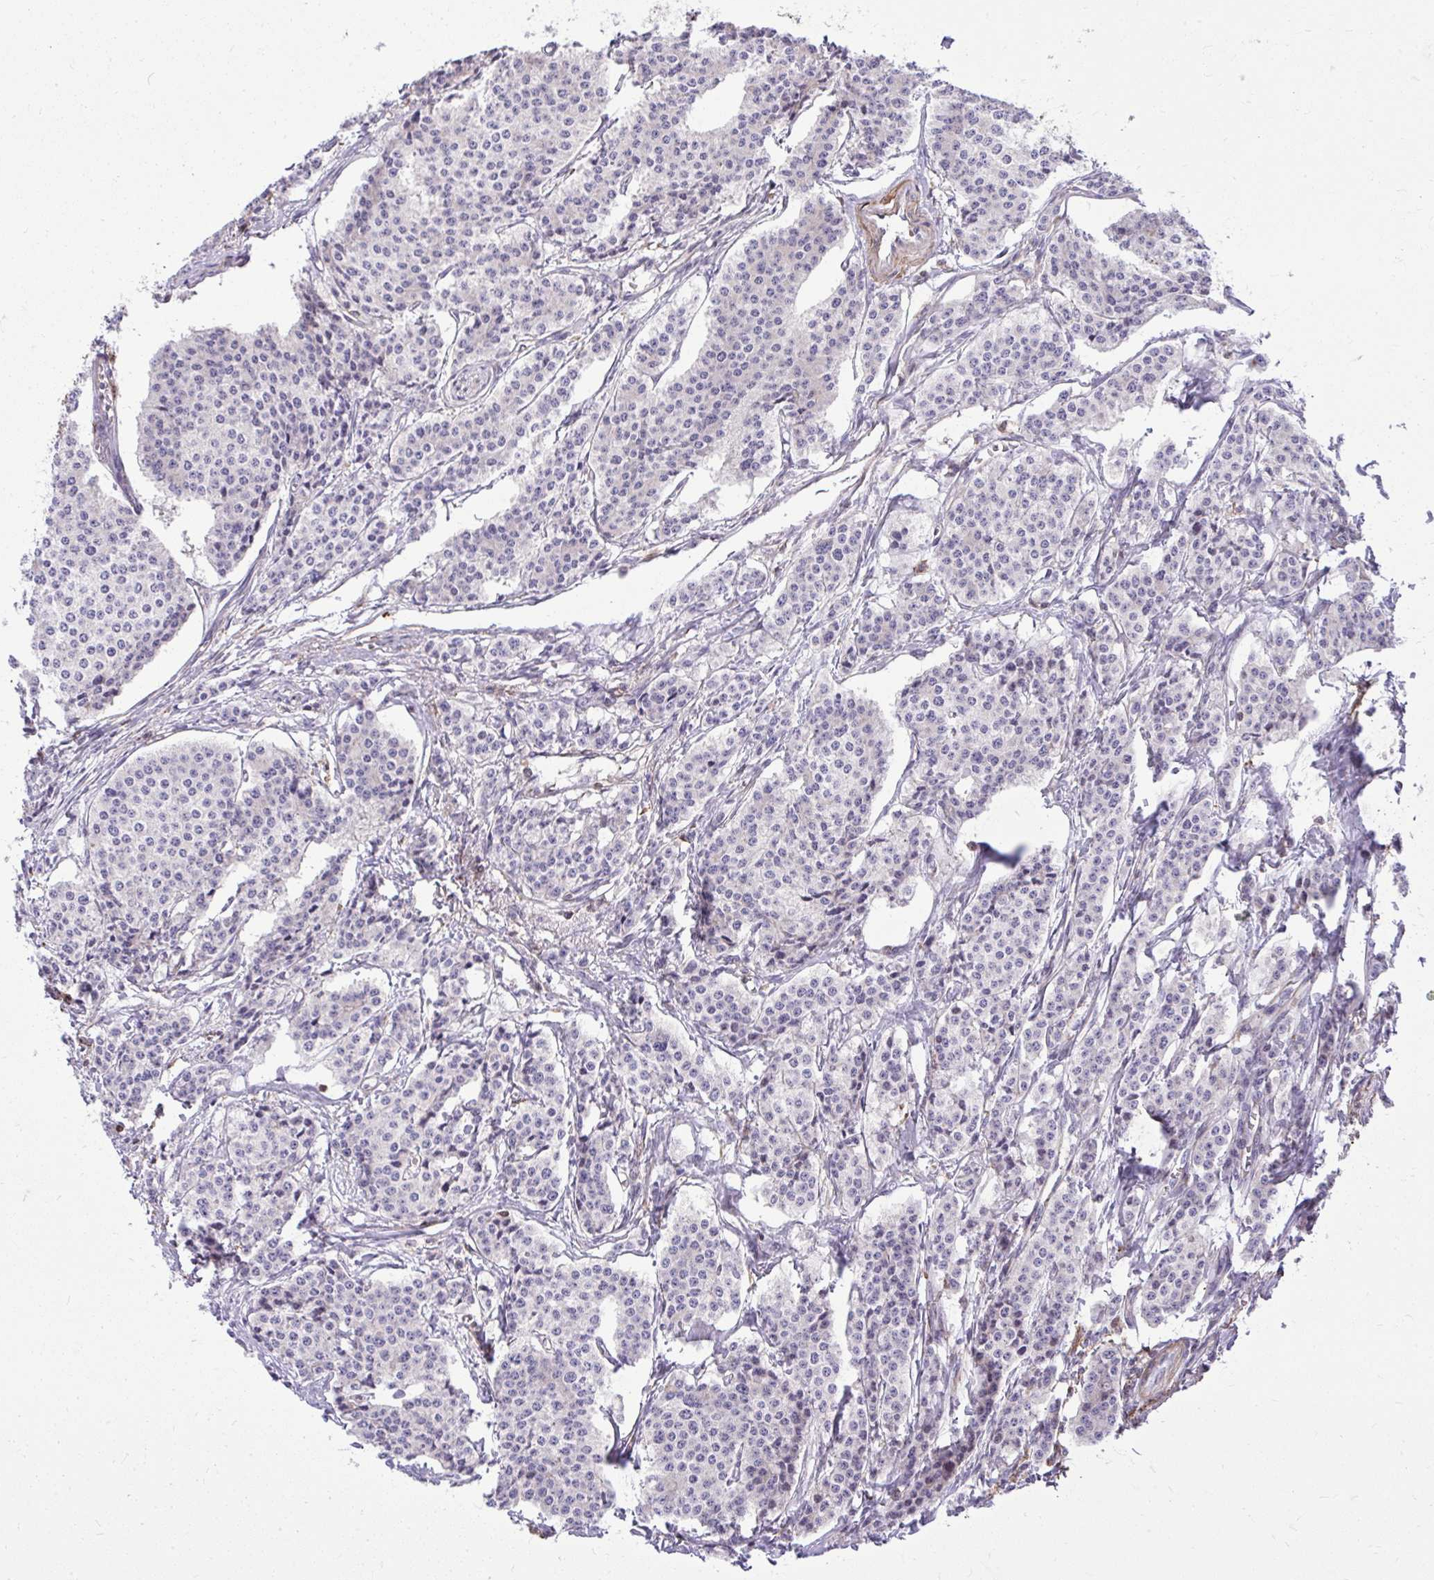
{"staining": {"intensity": "negative", "quantity": "none", "location": "none"}, "tissue": "carcinoid", "cell_type": "Tumor cells", "image_type": "cancer", "snomed": [{"axis": "morphology", "description": "Carcinoid, malignant, NOS"}, {"axis": "topography", "description": "Small intestine"}], "caption": "Histopathology image shows no significant protein staining in tumor cells of carcinoid (malignant).", "gene": "GRK4", "patient": {"sex": "female", "age": 64}}